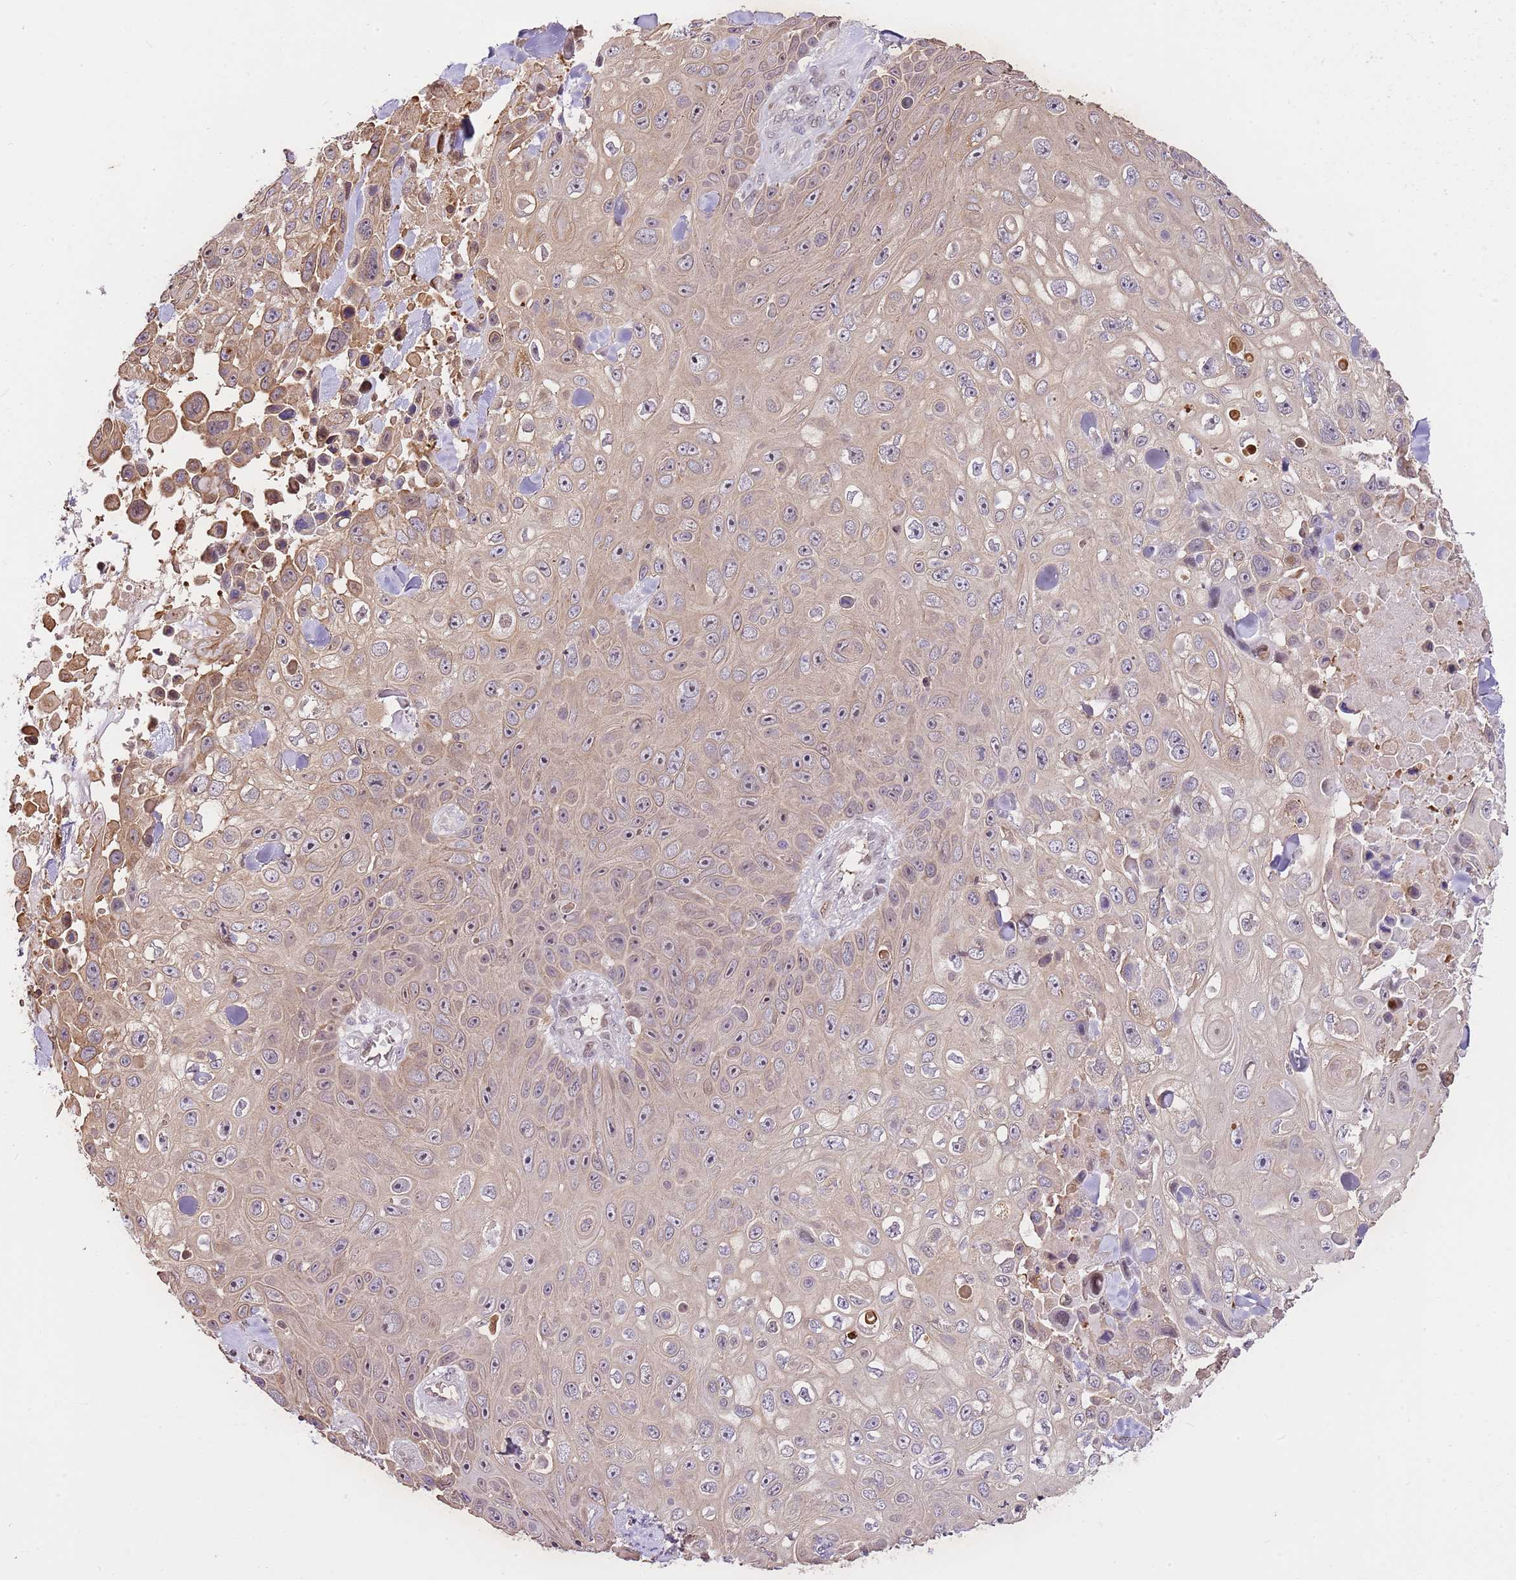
{"staining": {"intensity": "weak", "quantity": ">75%", "location": "cytoplasmic/membranous,nuclear"}, "tissue": "skin cancer", "cell_type": "Tumor cells", "image_type": "cancer", "snomed": [{"axis": "morphology", "description": "Squamous cell carcinoma, NOS"}, {"axis": "topography", "description": "Skin"}], "caption": "DAB immunohistochemical staining of human skin cancer (squamous cell carcinoma) displays weak cytoplasmic/membranous and nuclear protein expression in approximately >75% of tumor cells.", "gene": "RFK", "patient": {"sex": "male", "age": 82}}